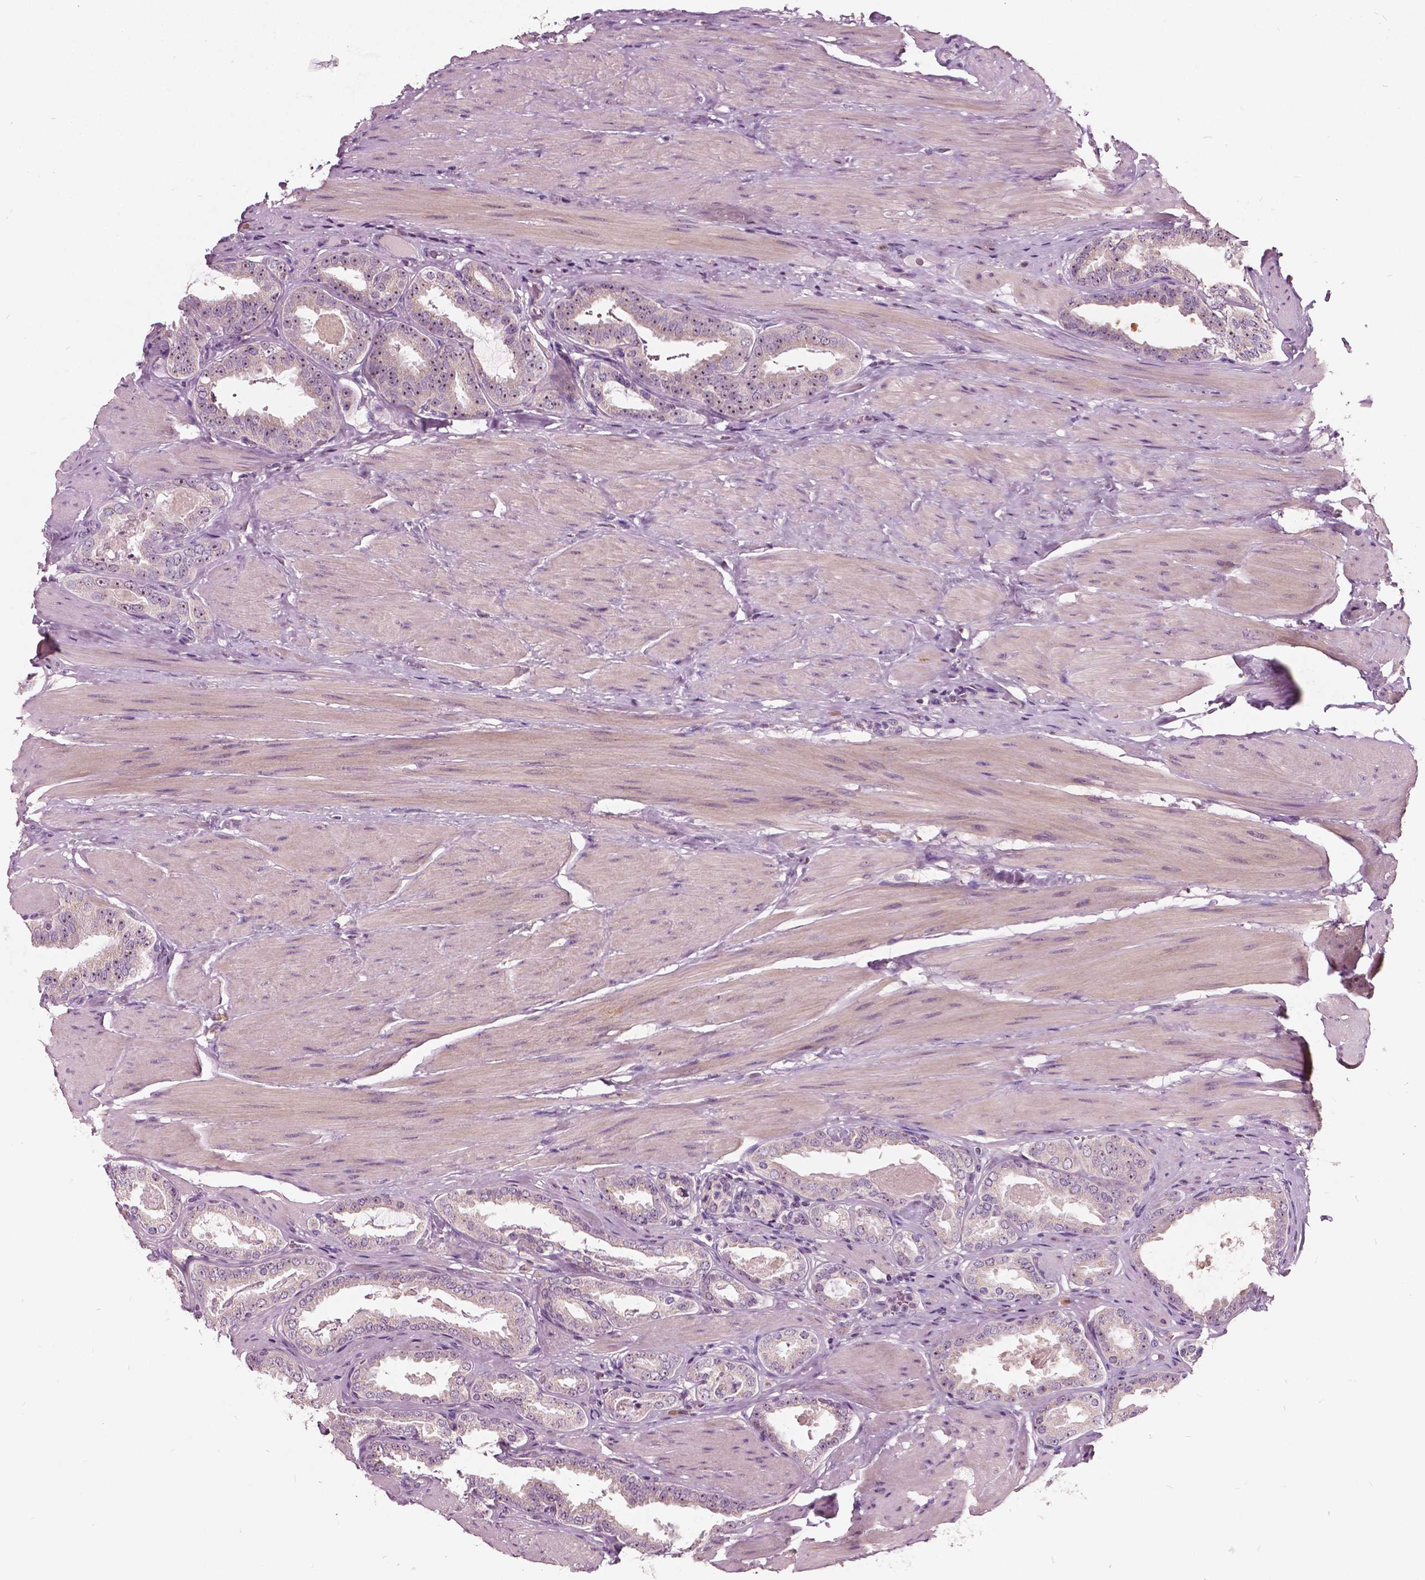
{"staining": {"intensity": "weak", "quantity": "25%-75%", "location": "cytoplasmic/membranous,nuclear"}, "tissue": "prostate cancer", "cell_type": "Tumor cells", "image_type": "cancer", "snomed": [{"axis": "morphology", "description": "Adenocarcinoma, High grade"}, {"axis": "topography", "description": "Prostate"}], "caption": "Prostate cancer was stained to show a protein in brown. There is low levels of weak cytoplasmic/membranous and nuclear positivity in about 25%-75% of tumor cells.", "gene": "ODF3L2", "patient": {"sex": "male", "age": 63}}